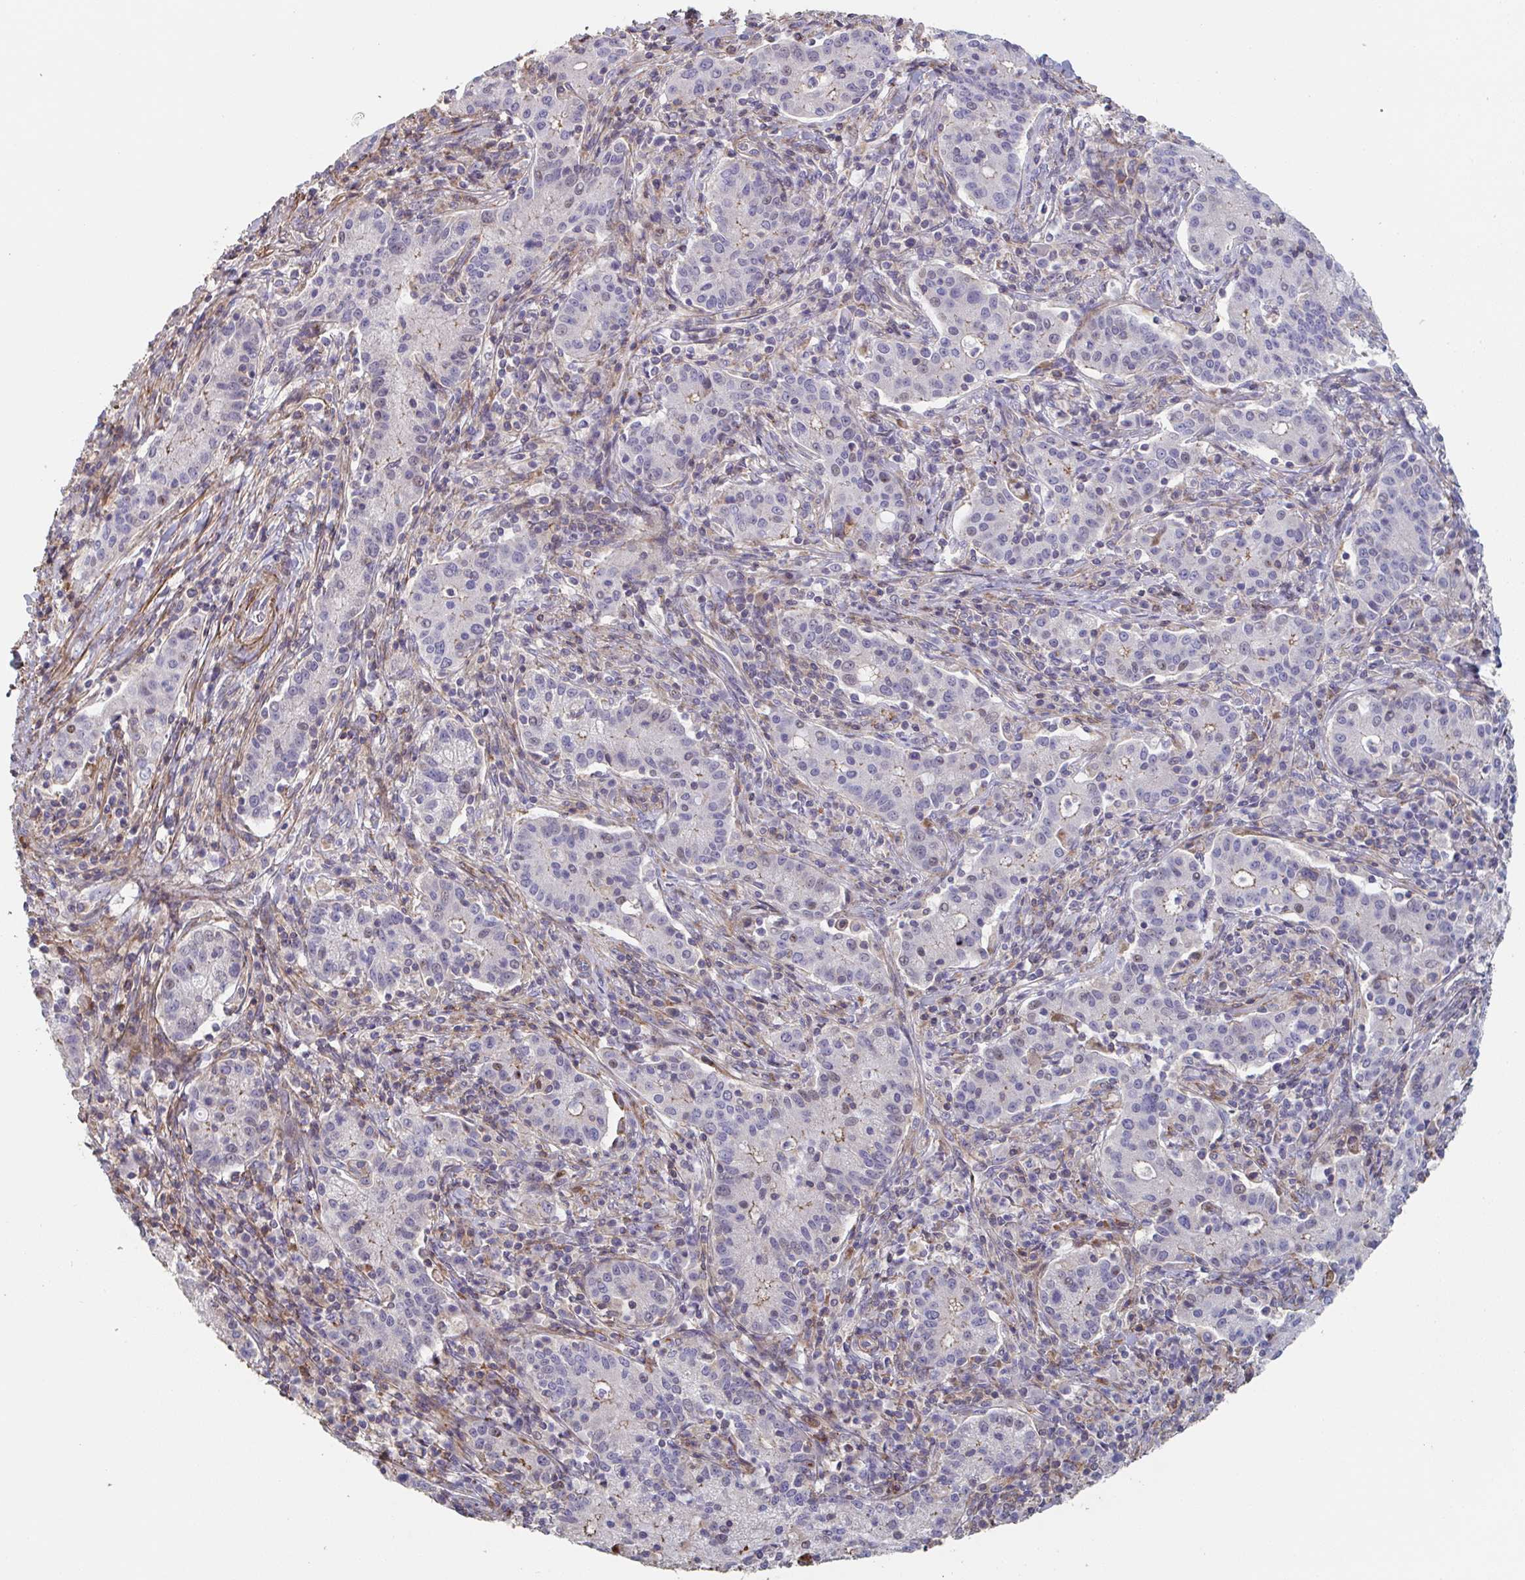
{"staining": {"intensity": "negative", "quantity": "none", "location": "none"}, "tissue": "cervical cancer", "cell_type": "Tumor cells", "image_type": "cancer", "snomed": [{"axis": "morphology", "description": "Normal tissue, NOS"}, {"axis": "morphology", "description": "Adenocarcinoma, NOS"}, {"axis": "topography", "description": "Cervix"}], "caption": "Immunohistochemistry (IHC) of human cervical cancer (adenocarcinoma) shows no positivity in tumor cells. Nuclei are stained in blue.", "gene": "FZD2", "patient": {"sex": "female", "age": 44}}